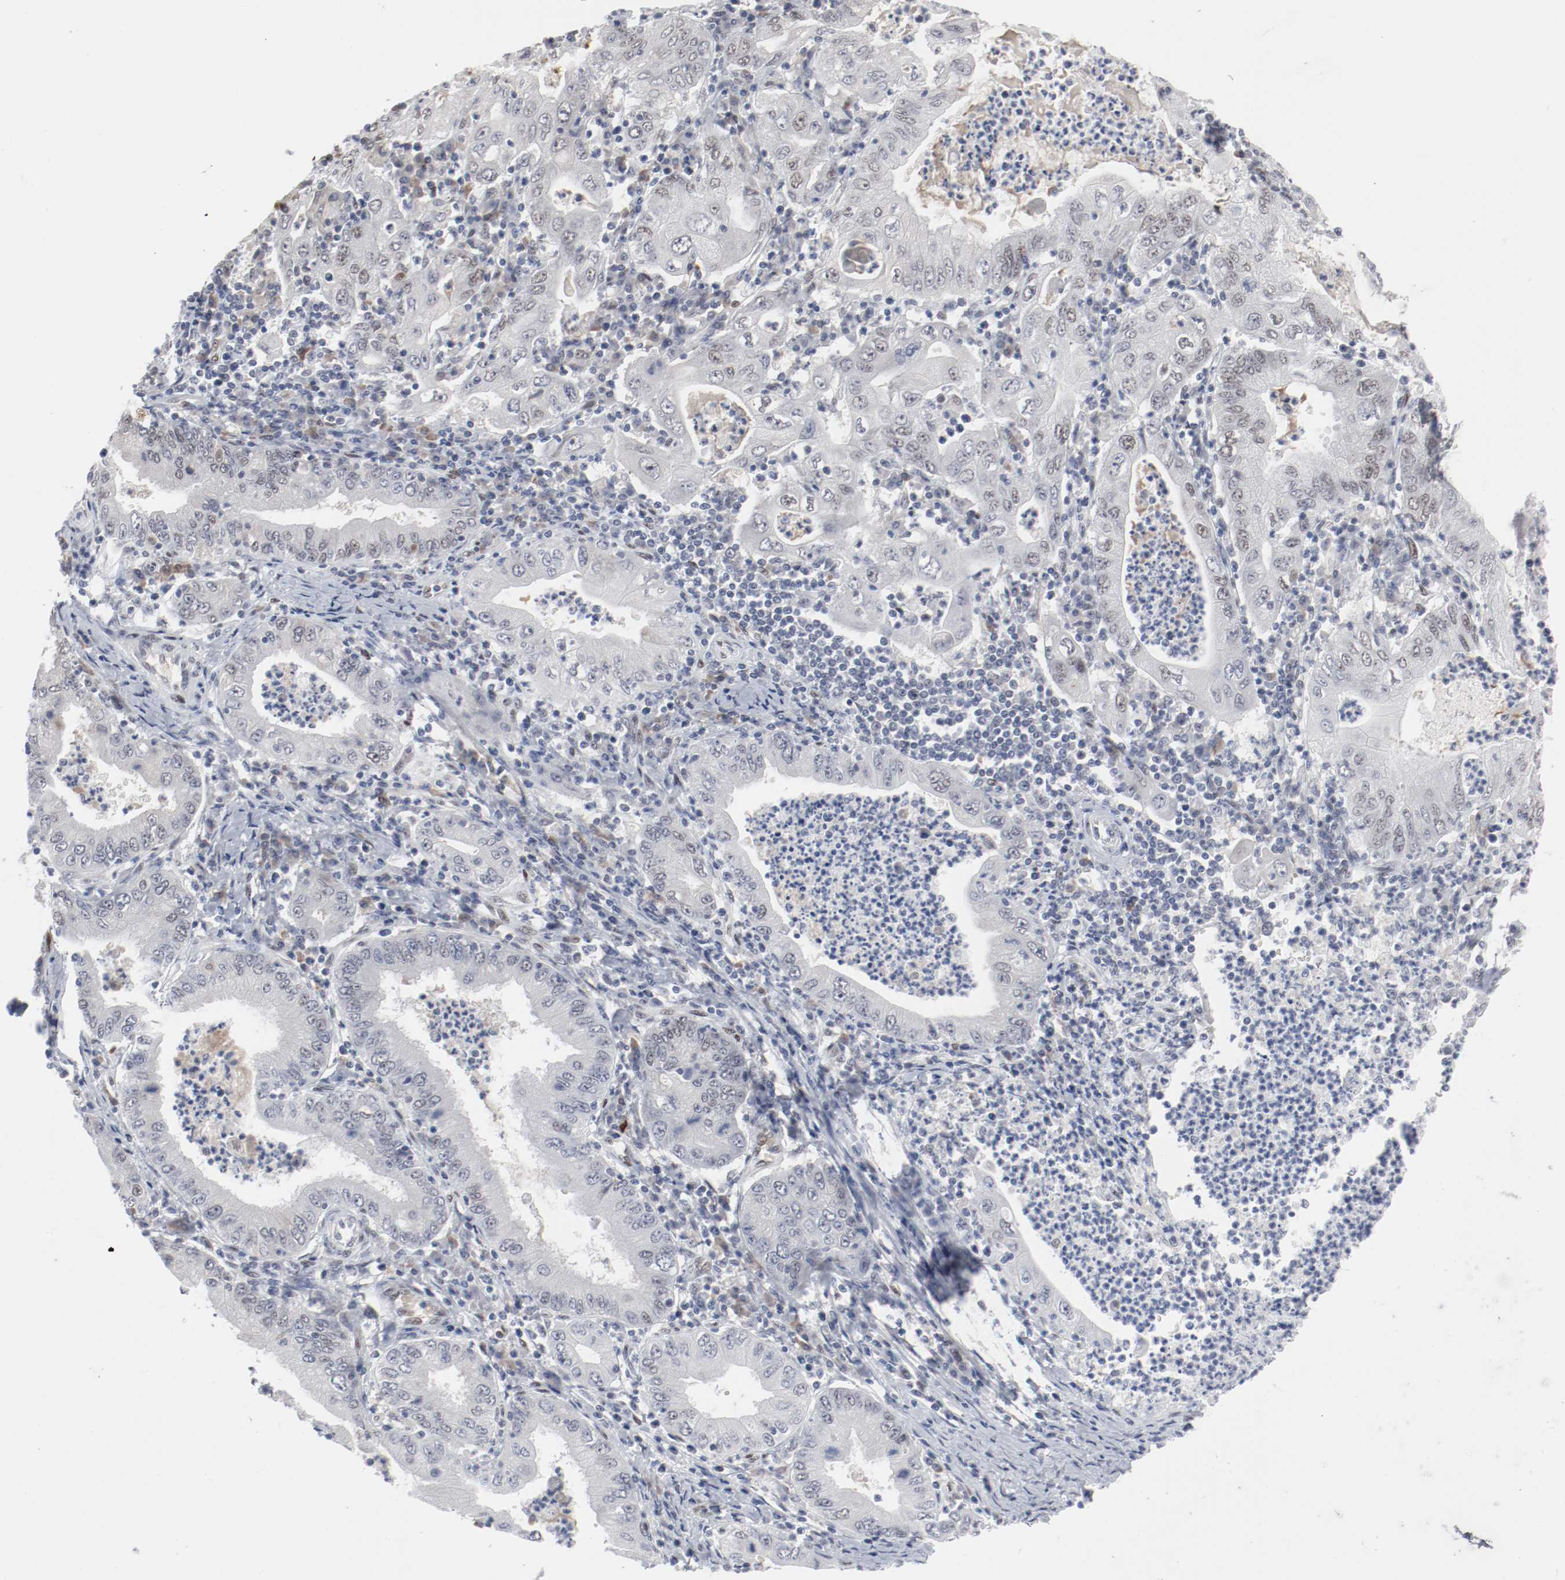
{"staining": {"intensity": "negative", "quantity": "none", "location": "none"}, "tissue": "stomach cancer", "cell_type": "Tumor cells", "image_type": "cancer", "snomed": [{"axis": "morphology", "description": "Normal tissue, NOS"}, {"axis": "morphology", "description": "Adenocarcinoma, NOS"}, {"axis": "topography", "description": "Esophagus"}, {"axis": "topography", "description": "Stomach, upper"}, {"axis": "topography", "description": "Peripheral nerve tissue"}], "caption": "The histopathology image reveals no staining of tumor cells in stomach cancer (adenocarcinoma). (Stains: DAB IHC with hematoxylin counter stain, Microscopy: brightfield microscopy at high magnification).", "gene": "ATF7", "patient": {"sex": "male", "age": 62}}